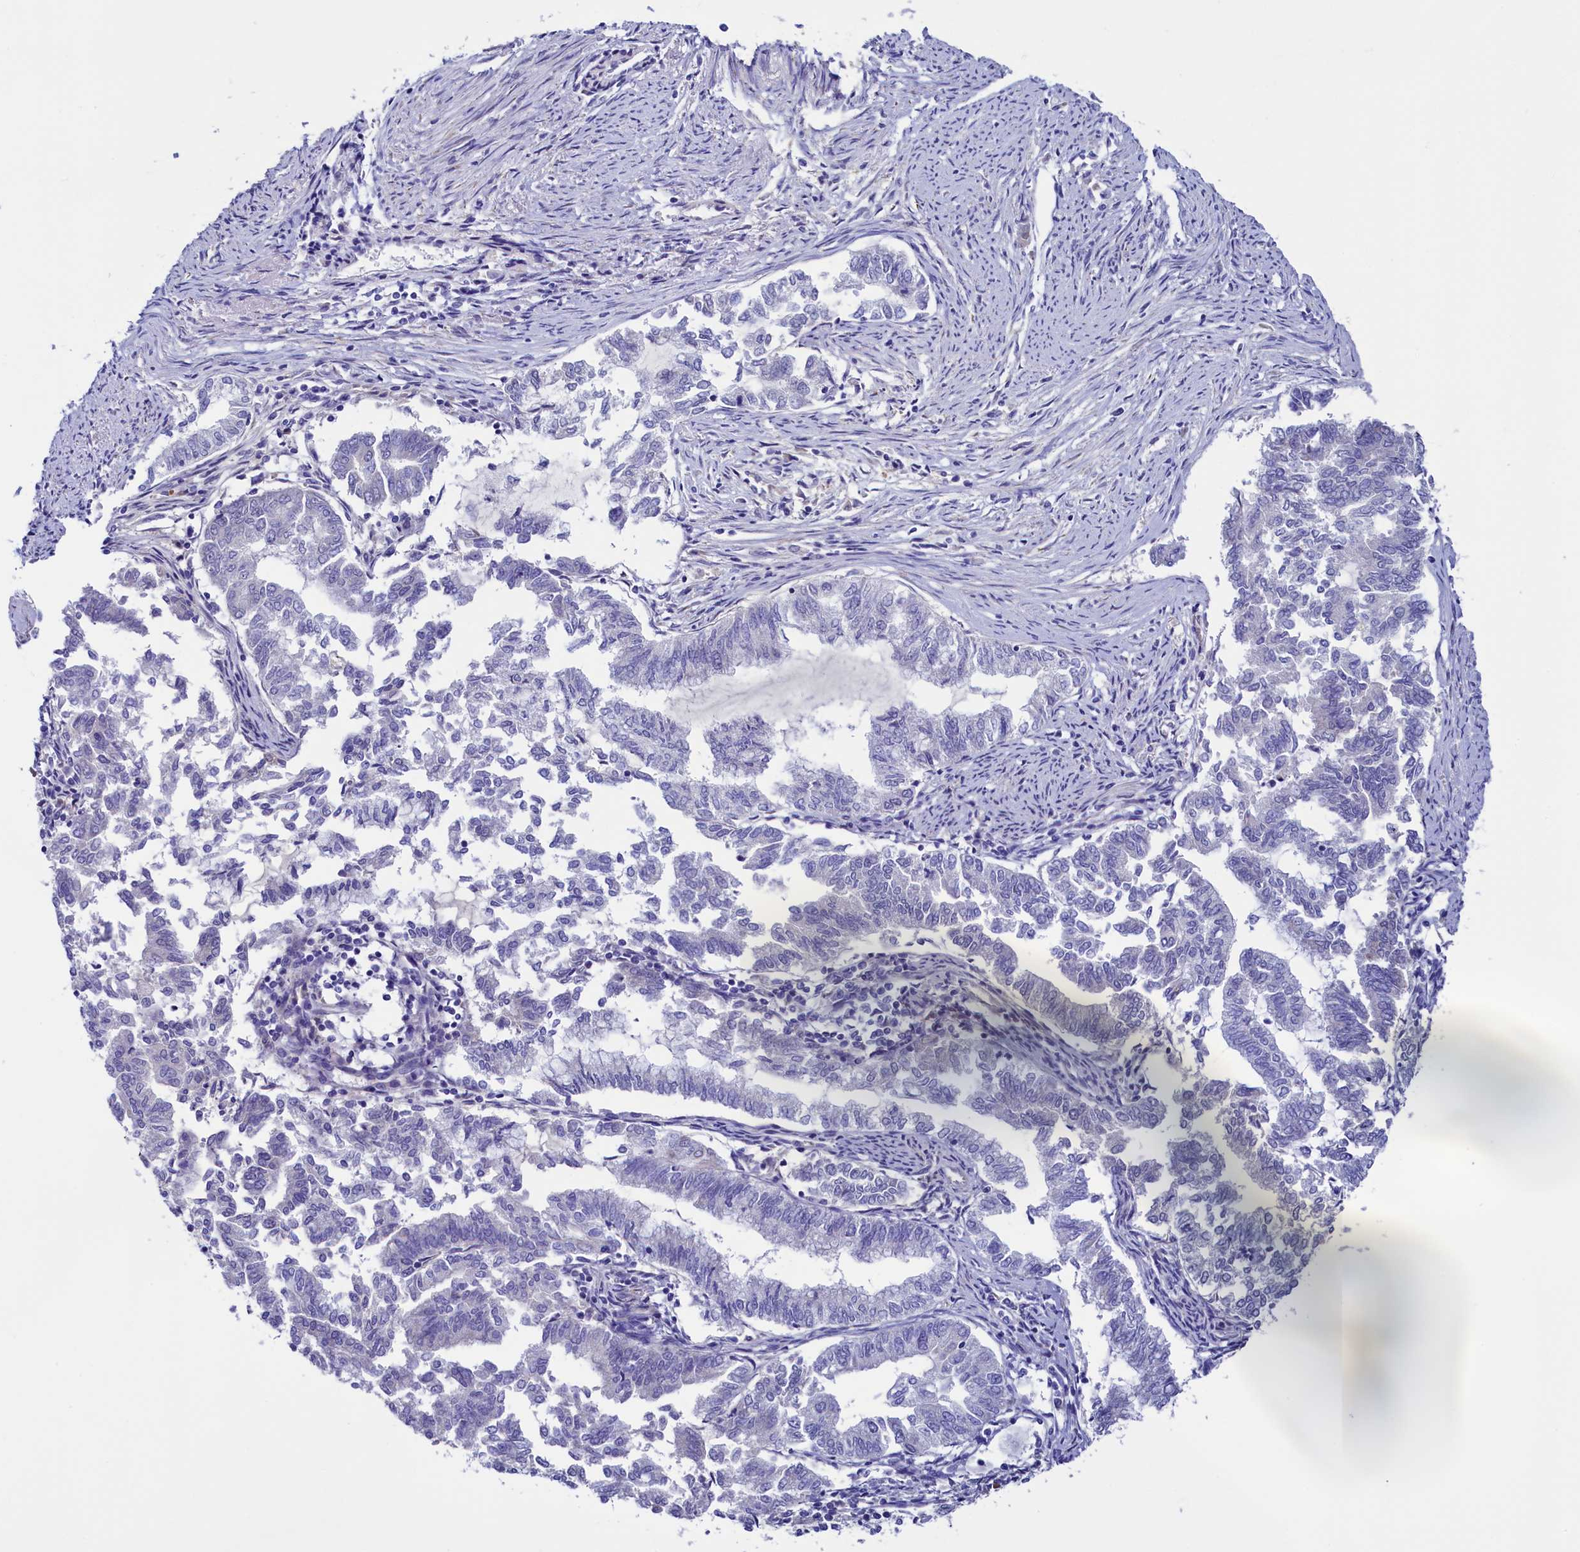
{"staining": {"intensity": "negative", "quantity": "none", "location": "none"}, "tissue": "endometrial cancer", "cell_type": "Tumor cells", "image_type": "cancer", "snomed": [{"axis": "morphology", "description": "Adenocarcinoma, NOS"}, {"axis": "topography", "description": "Endometrium"}], "caption": "IHC image of neoplastic tissue: adenocarcinoma (endometrial) stained with DAB (3,3'-diaminobenzidine) reveals no significant protein expression in tumor cells.", "gene": "FLYWCH2", "patient": {"sex": "female", "age": 79}}